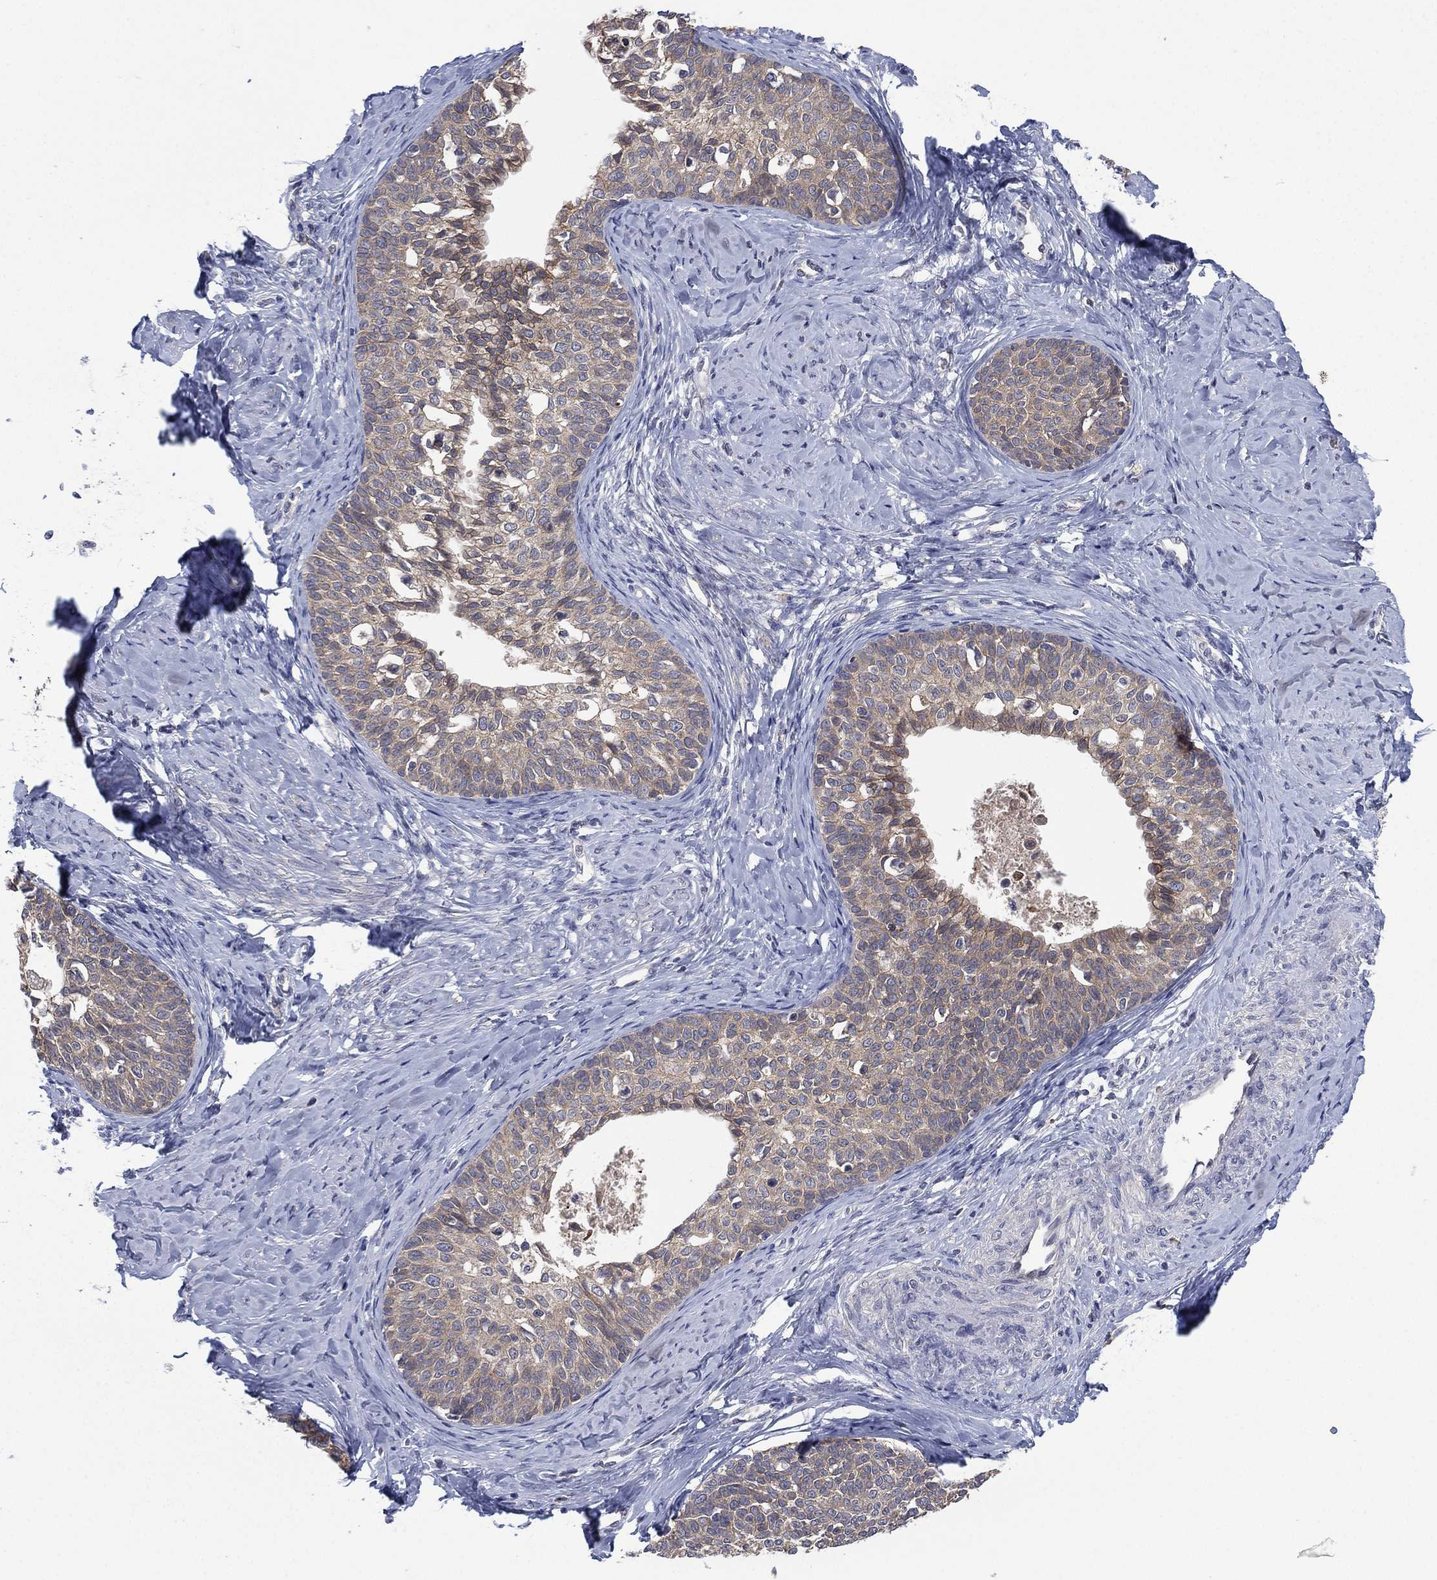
{"staining": {"intensity": "negative", "quantity": "none", "location": "none"}, "tissue": "cervical cancer", "cell_type": "Tumor cells", "image_type": "cancer", "snomed": [{"axis": "morphology", "description": "Squamous cell carcinoma, NOS"}, {"axis": "topography", "description": "Cervix"}], "caption": "Cervical cancer was stained to show a protein in brown. There is no significant staining in tumor cells.", "gene": "MPP7", "patient": {"sex": "female", "age": 51}}